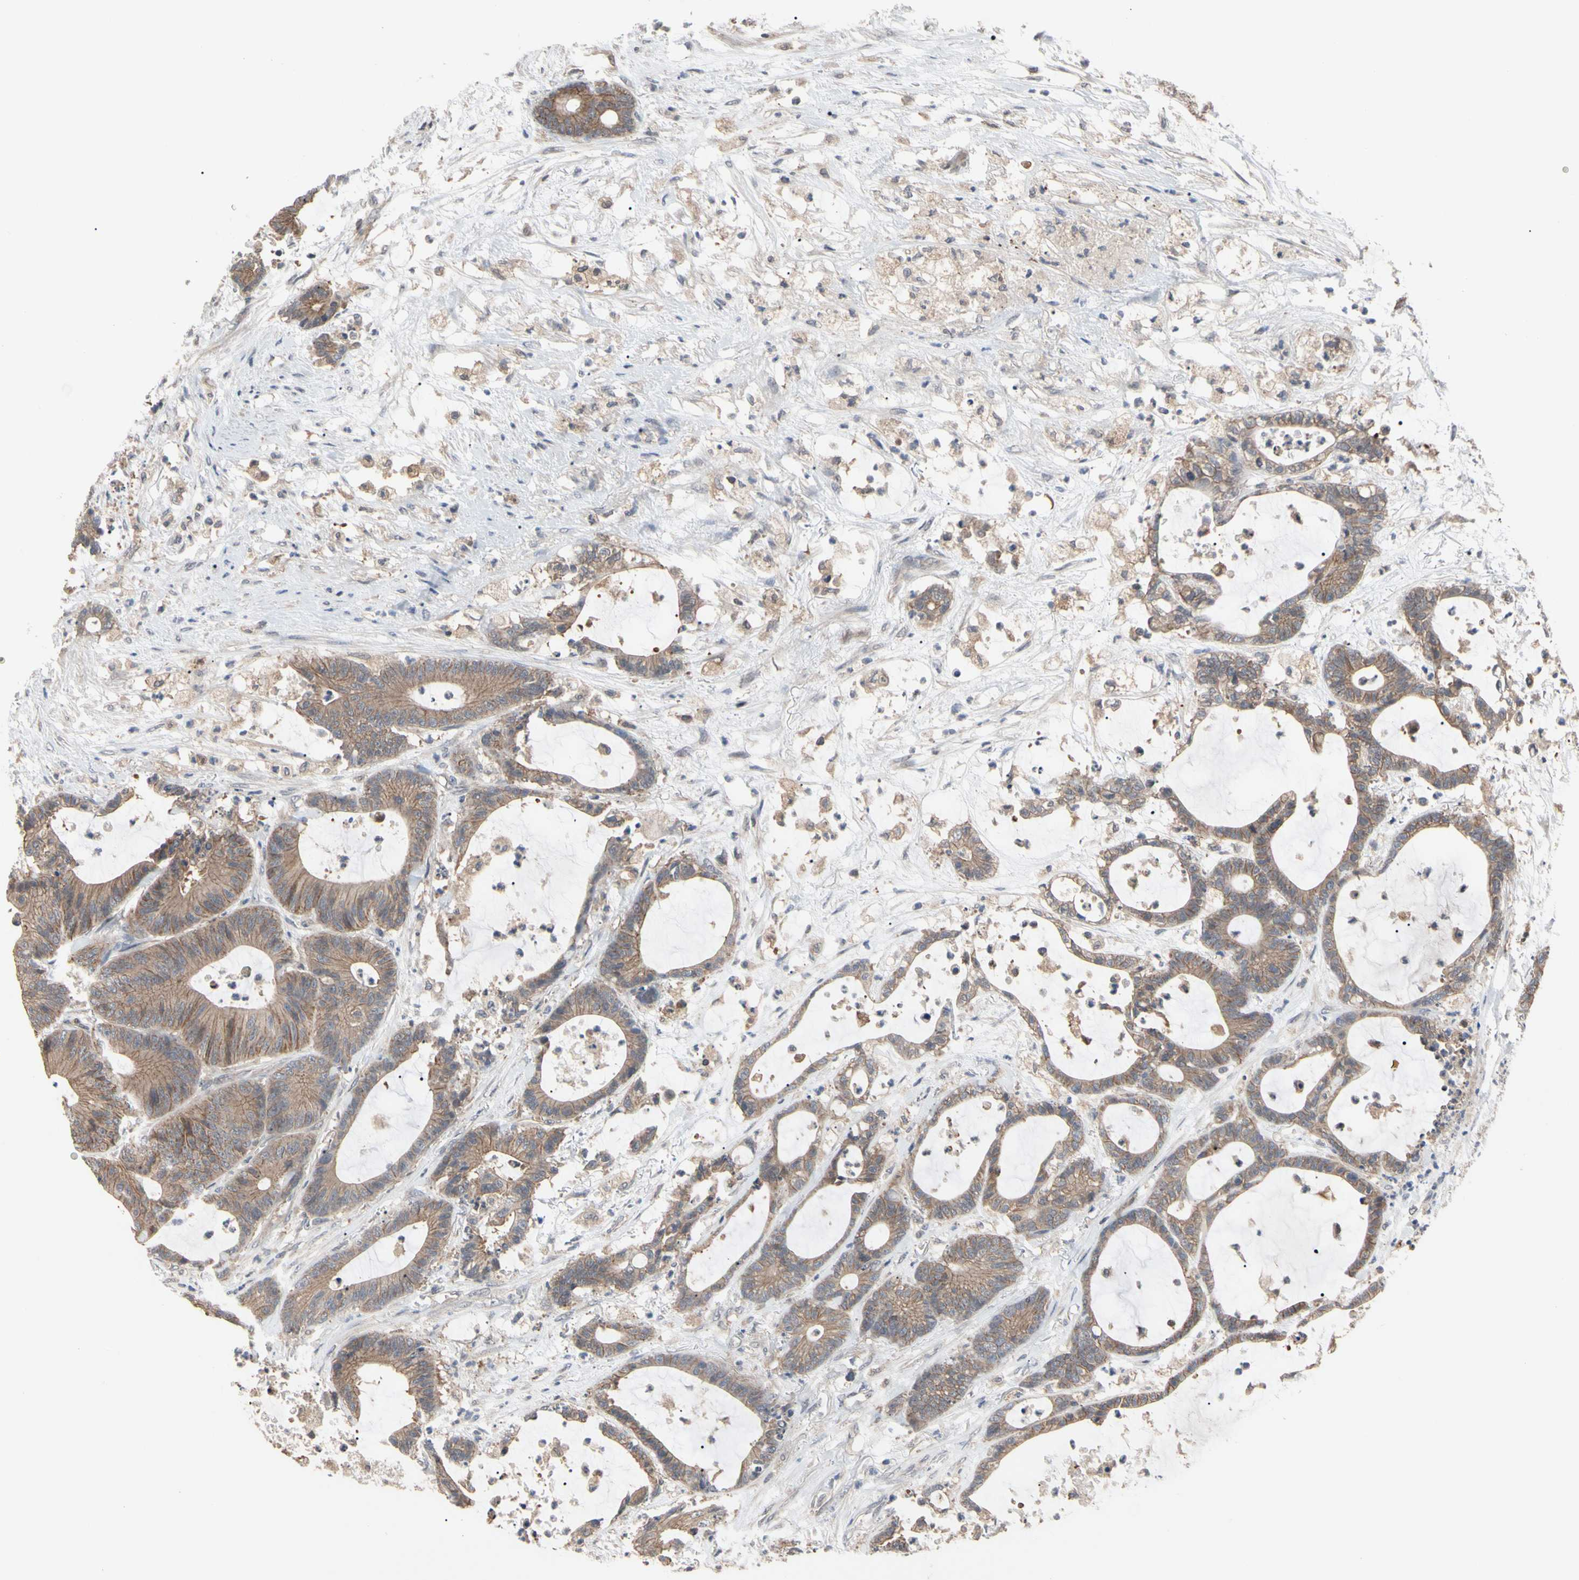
{"staining": {"intensity": "moderate", "quantity": ">75%", "location": "cytoplasmic/membranous"}, "tissue": "colorectal cancer", "cell_type": "Tumor cells", "image_type": "cancer", "snomed": [{"axis": "morphology", "description": "Adenocarcinoma, NOS"}, {"axis": "topography", "description": "Colon"}], "caption": "Human colorectal cancer stained with a protein marker demonstrates moderate staining in tumor cells.", "gene": "DPP8", "patient": {"sex": "female", "age": 84}}